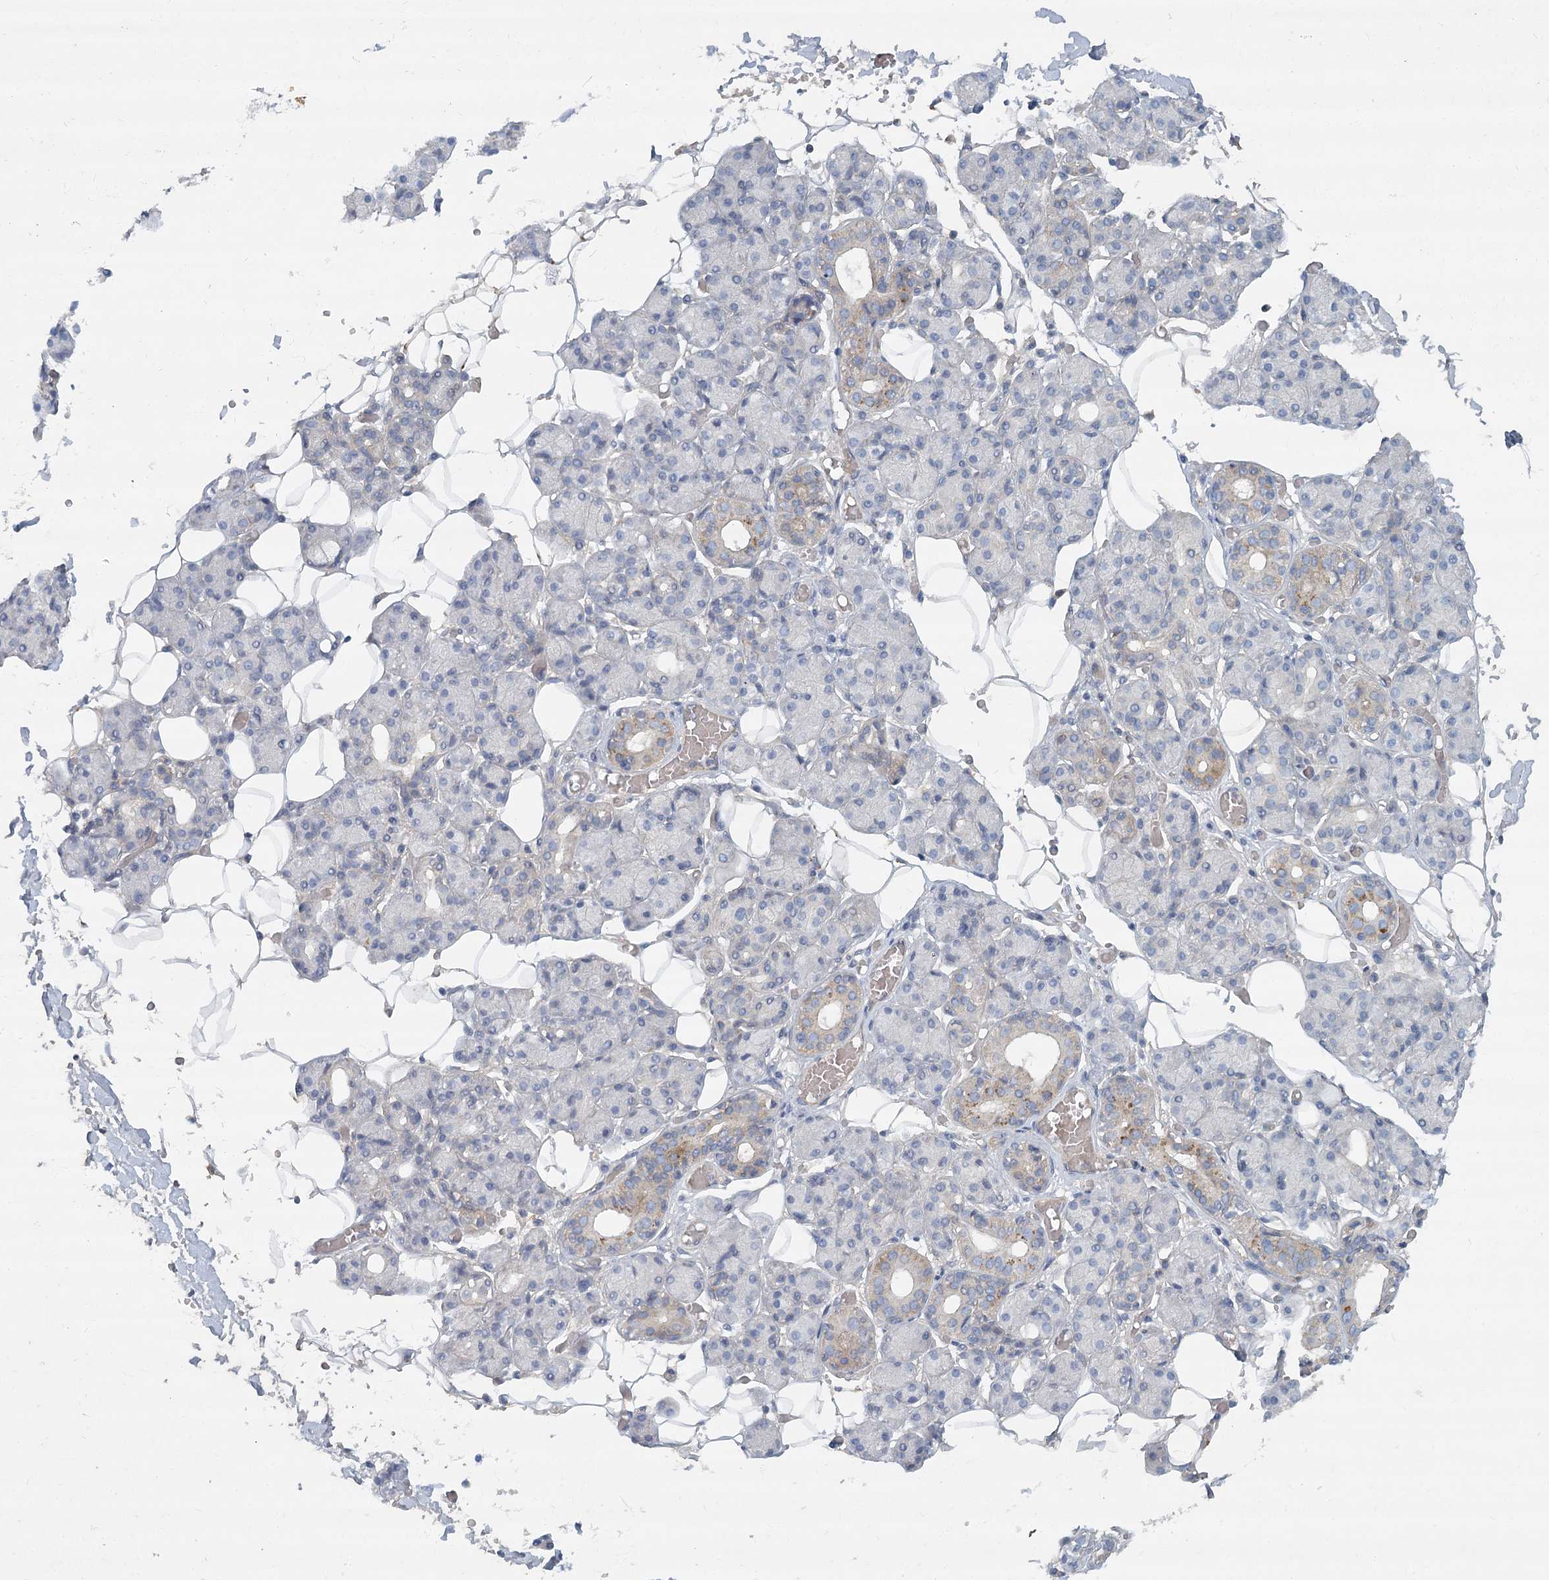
{"staining": {"intensity": "weak", "quantity": "<25%", "location": "cytoplasmic/membranous"}, "tissue": "salivary gland", "cell_type": "Glandular cells", "image_type": "normal", "snomed": [{"axis": "morphology", "description": "Normal tissue, NOS"}, {"axis": "topography", "description": "Salivary gland"}], "caption": "Benign salivary gland was stained to show a protein in brown. There is no significant staining in glandular cells. (DAB (3,3'-diaminobenzidine) immunohistochemistry with hematoxylin counter stain).", "gene": "DNMBP", "patient": {"sex": "male", "age": 63}}